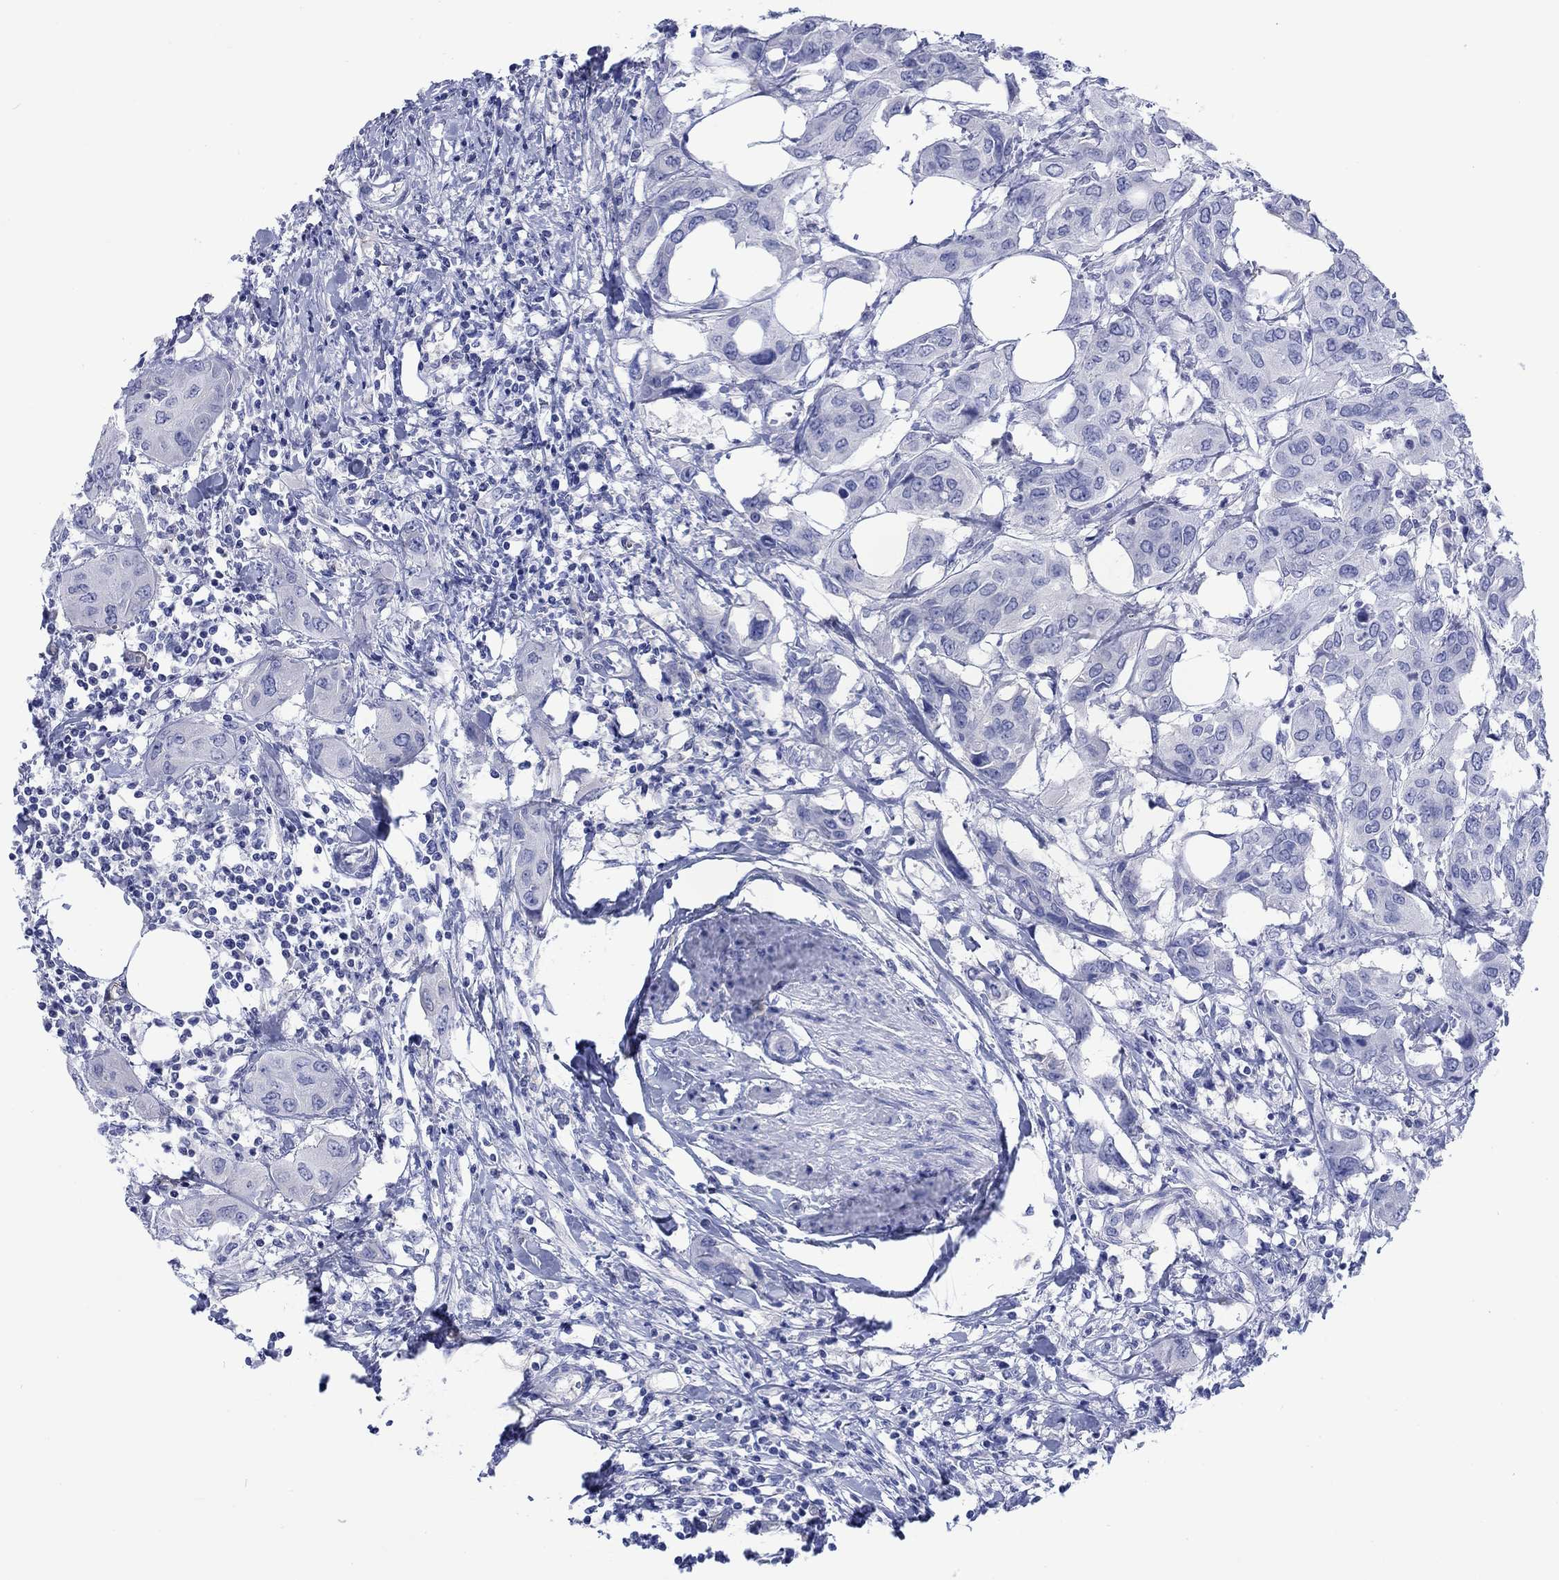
{"staining": {"intensity": "negative", "quantity": "none", "location": "none"}, "tissue": "urothelial cancer", "cell_type": "Tumor cells", "image_type": "cancer", "snomed": [{"axis": "morphology", "description": "Urothelial carcinoma, NOS"}, {"axis": "morphology", "description": "Urothelial carcinoma, High grade"}, {"axis": "topography", "description": "Urinary bladder"}], "caption": "Immunohistochemistry photomicrograph of human high-grade urothelial carcinoma stained for a protein (brown), which exhibits no positivity in tumor cells.", "gene": "CACNG3", "patient": {"sex": "male", "age": 63}}